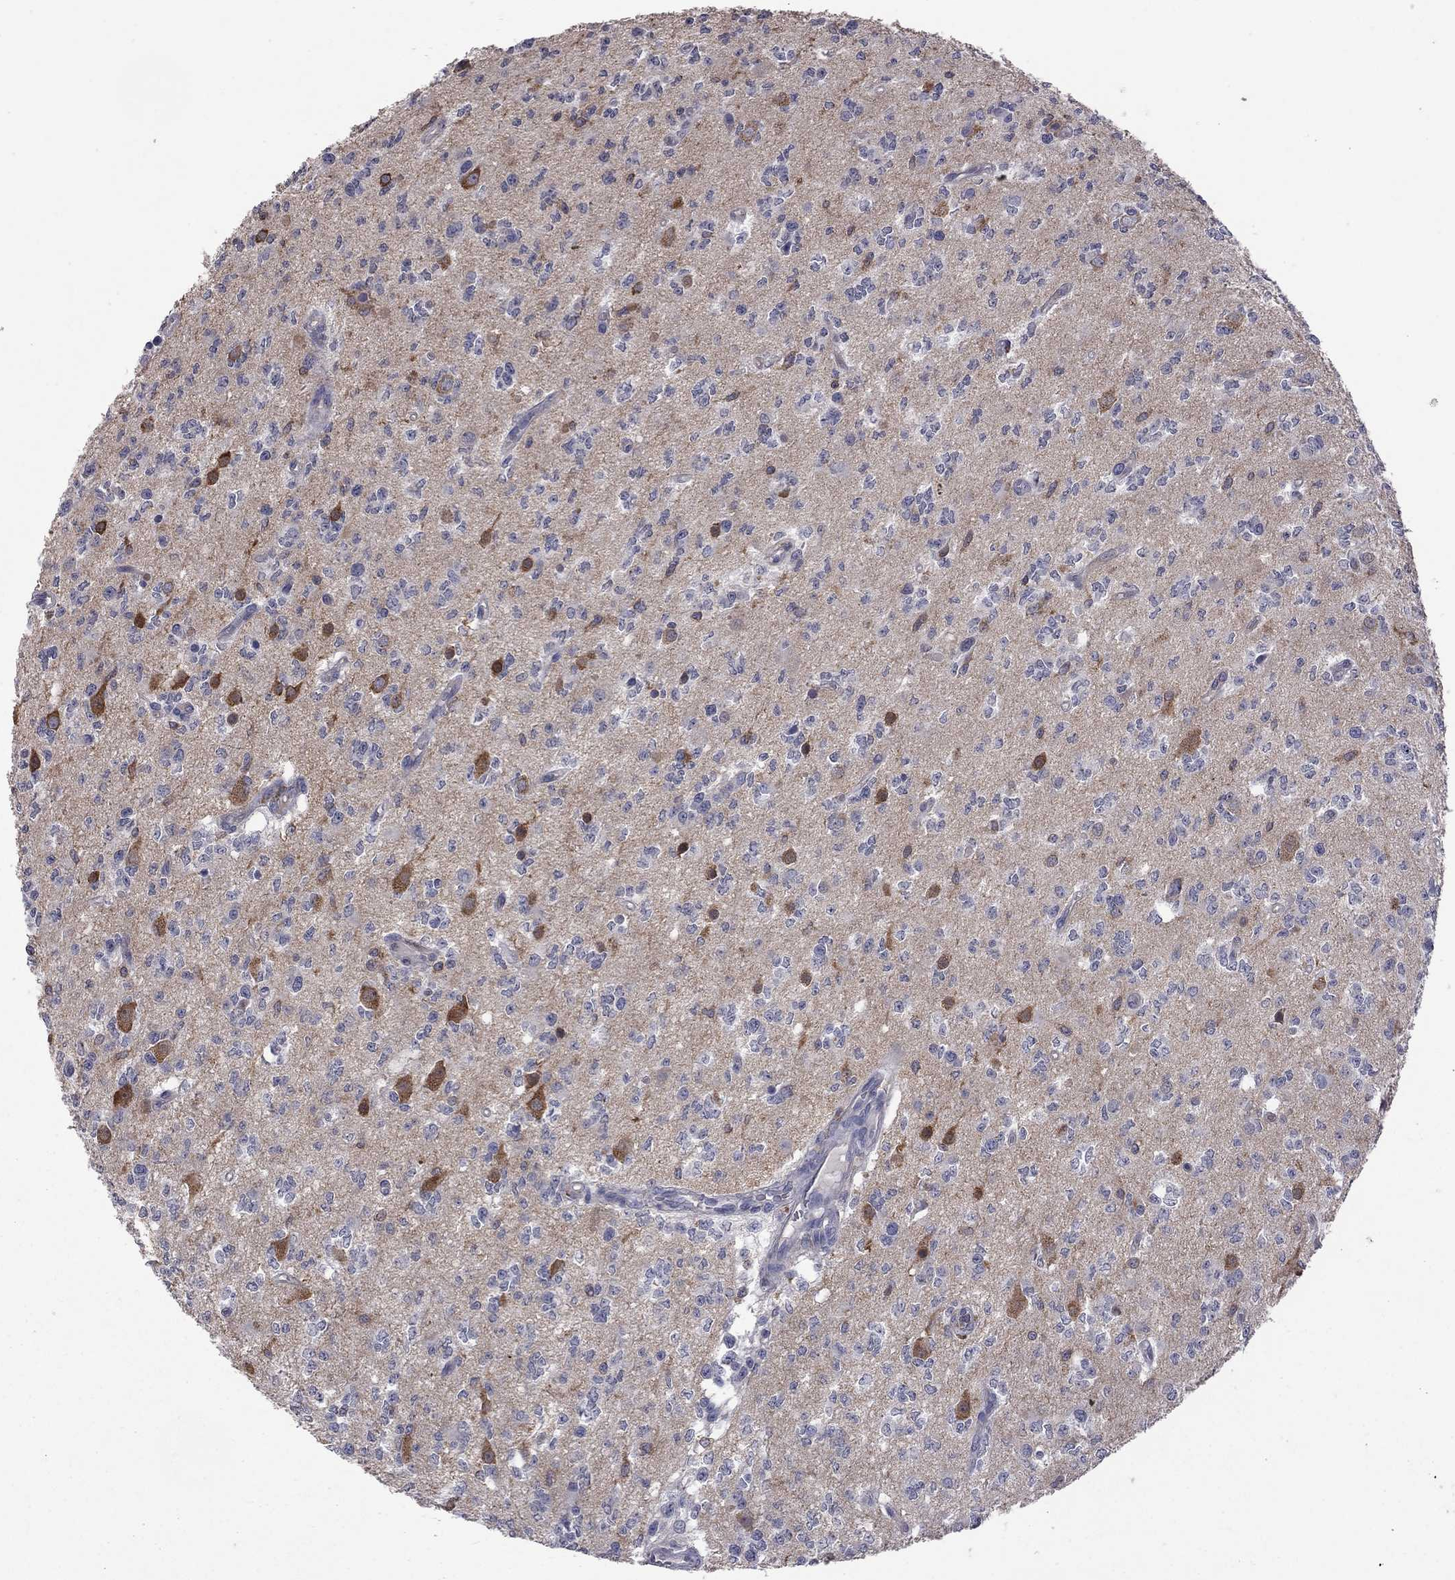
{"staining": {"intensity": "negative", "quantity": "none", "location": "none"}, "tissue": "glioma", "cell_type": "Tumor cells", "image_type": "cancer", "snomed": [{"axis": "morphology", "description": "Glioma, malignant, Low grade"}, {"axis": "topography", "description": "Brain"}], "caption": "Immunohistochemical staining of human low-grade glioma (malignant) exhibits no significant positivity in tumor cells. The staining is performed using DAB brown chromogen with nuclei counter-stained in using hematoxylin.", "gene": "IPCEF1", "patient": {"sex": "female", "age": 45}}